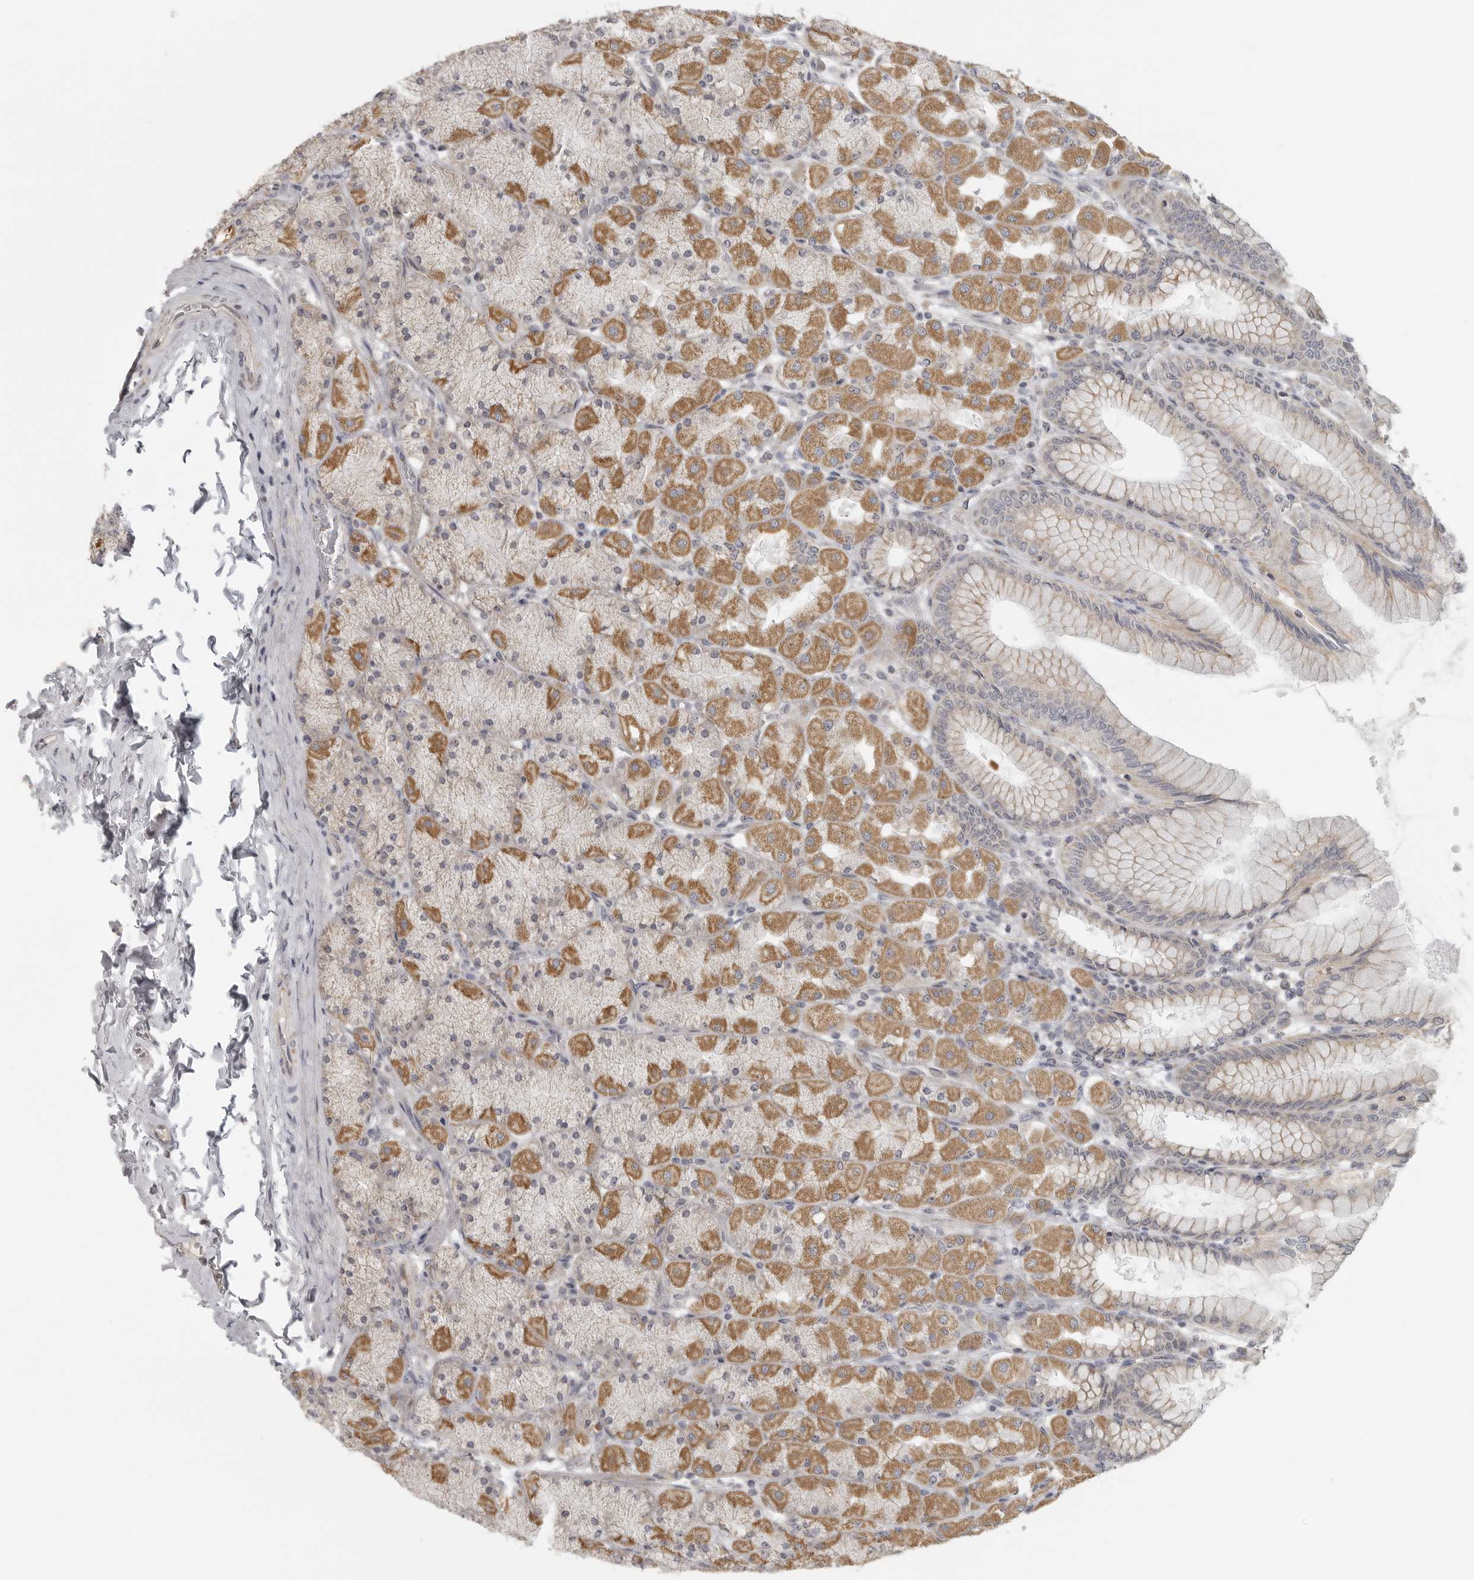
{"staining": {"intensity": "strong", "quantity": "25%-75%", "location": "cytoplasmic/membranous"}, "tissue": "stomach", "cell_type": "Glandular cells", "image_type": "normal", "snomed": [{"axis": "morphology", "description": "Normal tissue, NOS"}, {"axis": "topography", "description": "Stomach, upper"}], "caption": "A brown stain shows strong cytoplasmic/membranous expression of a protein in glandular cells of benign human stomach. Immunohistochemistry (ihc) stains the protein in brown and the nuclei are stained blue.", "gene": "RXFP3", "patient": {"sex": "female", "age": 56}}